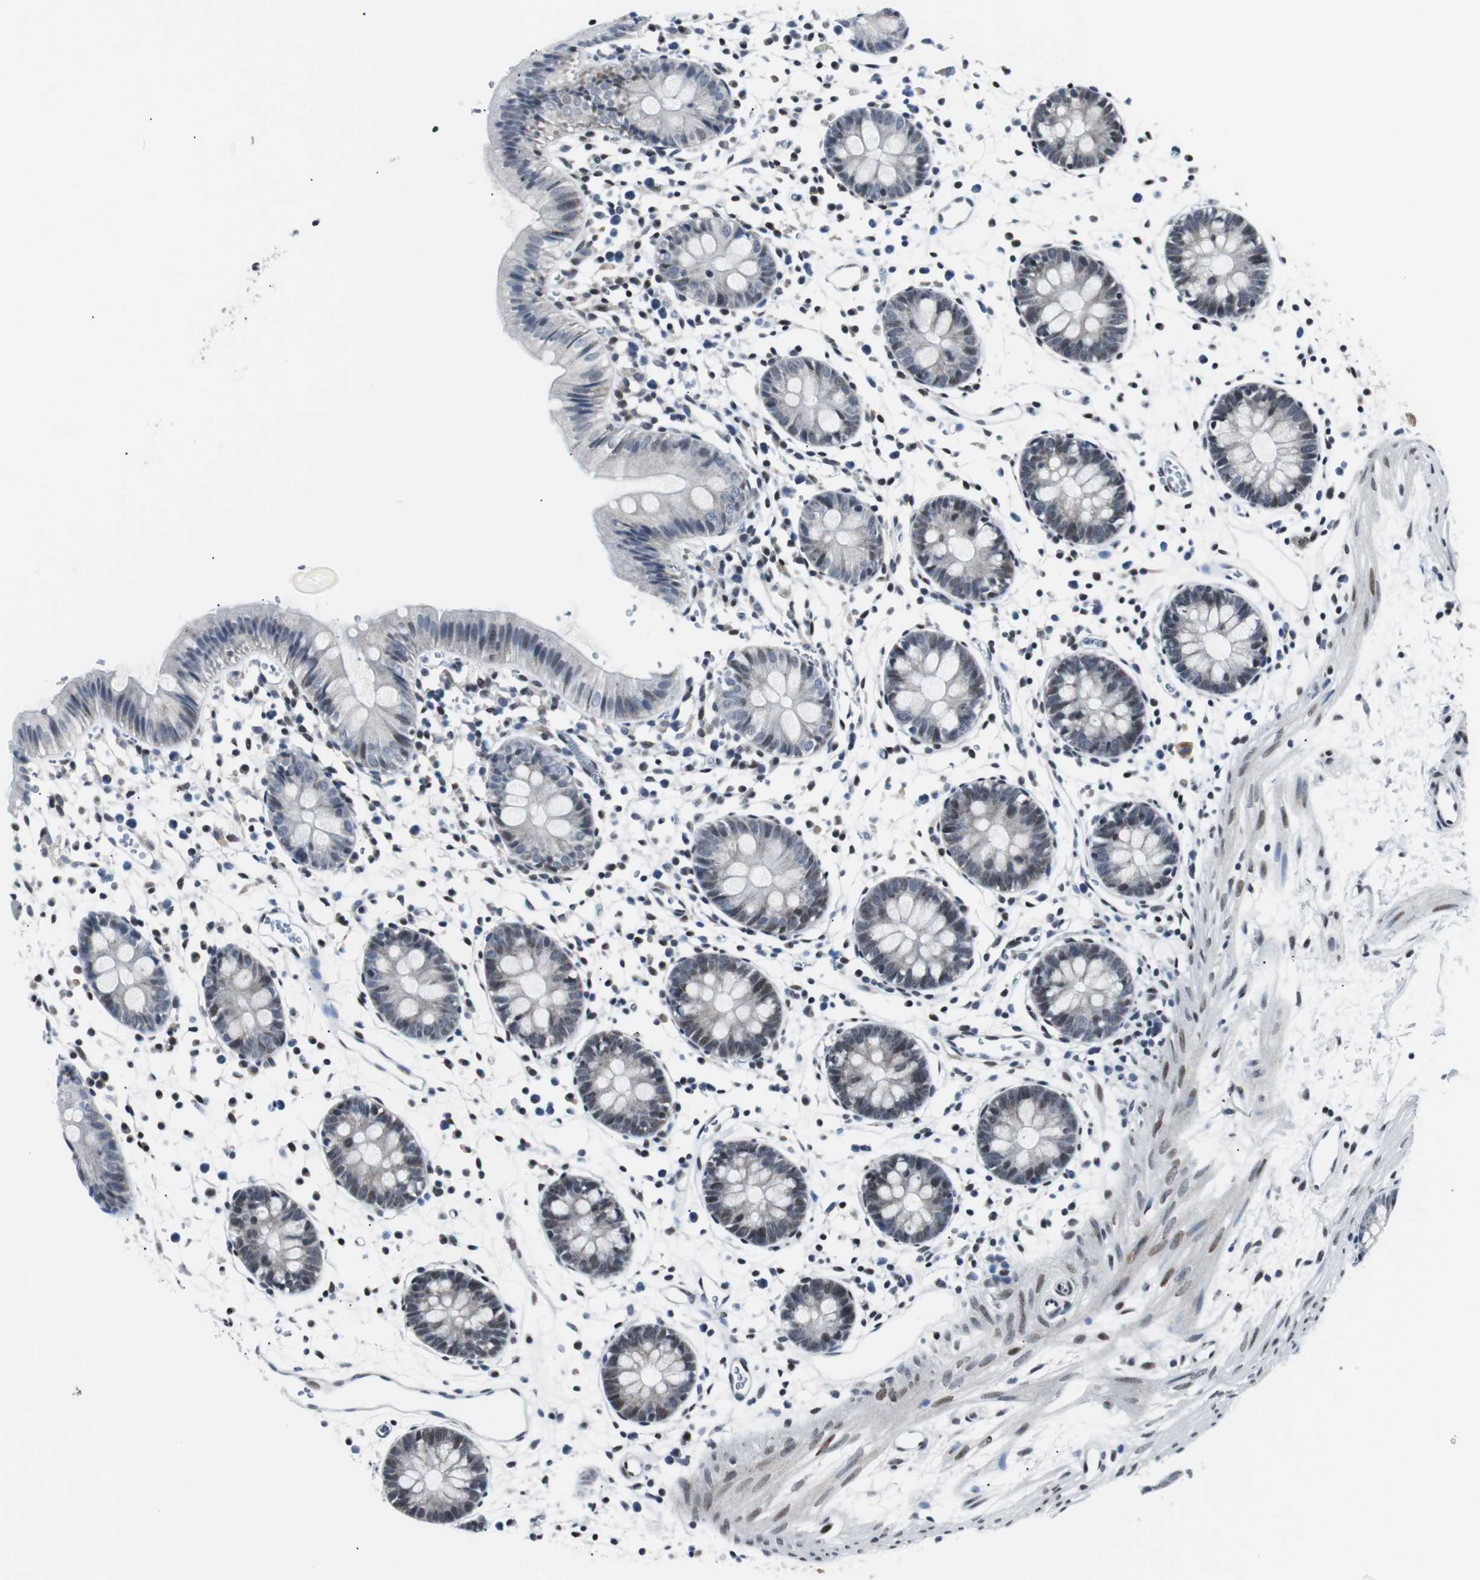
{"staining": {"intensity": "negative", "quantity": "none", "location": "none"}, "tissue": "colon", "cell_type": "Endothelial cells", "image_type": "normal", "snomed": [{"axis": "morphology", "description": "Normal tissue, NOS"}, {"axis": "morphology", "description": "Adenocarcinoma, NOS"}, {"axis": "topography", "description": "Colon"}, {"axis": "topography", "description": "Peripheral nerve tissue"}], "caption": "DAB (3,3'-diaminobenzidine) immunohistochemical staining of unremarkable colon demonstrates no significant positivity in endothelial cells.", "gene": "MTA1", "patient": {"sex": "male", "age": 14}}